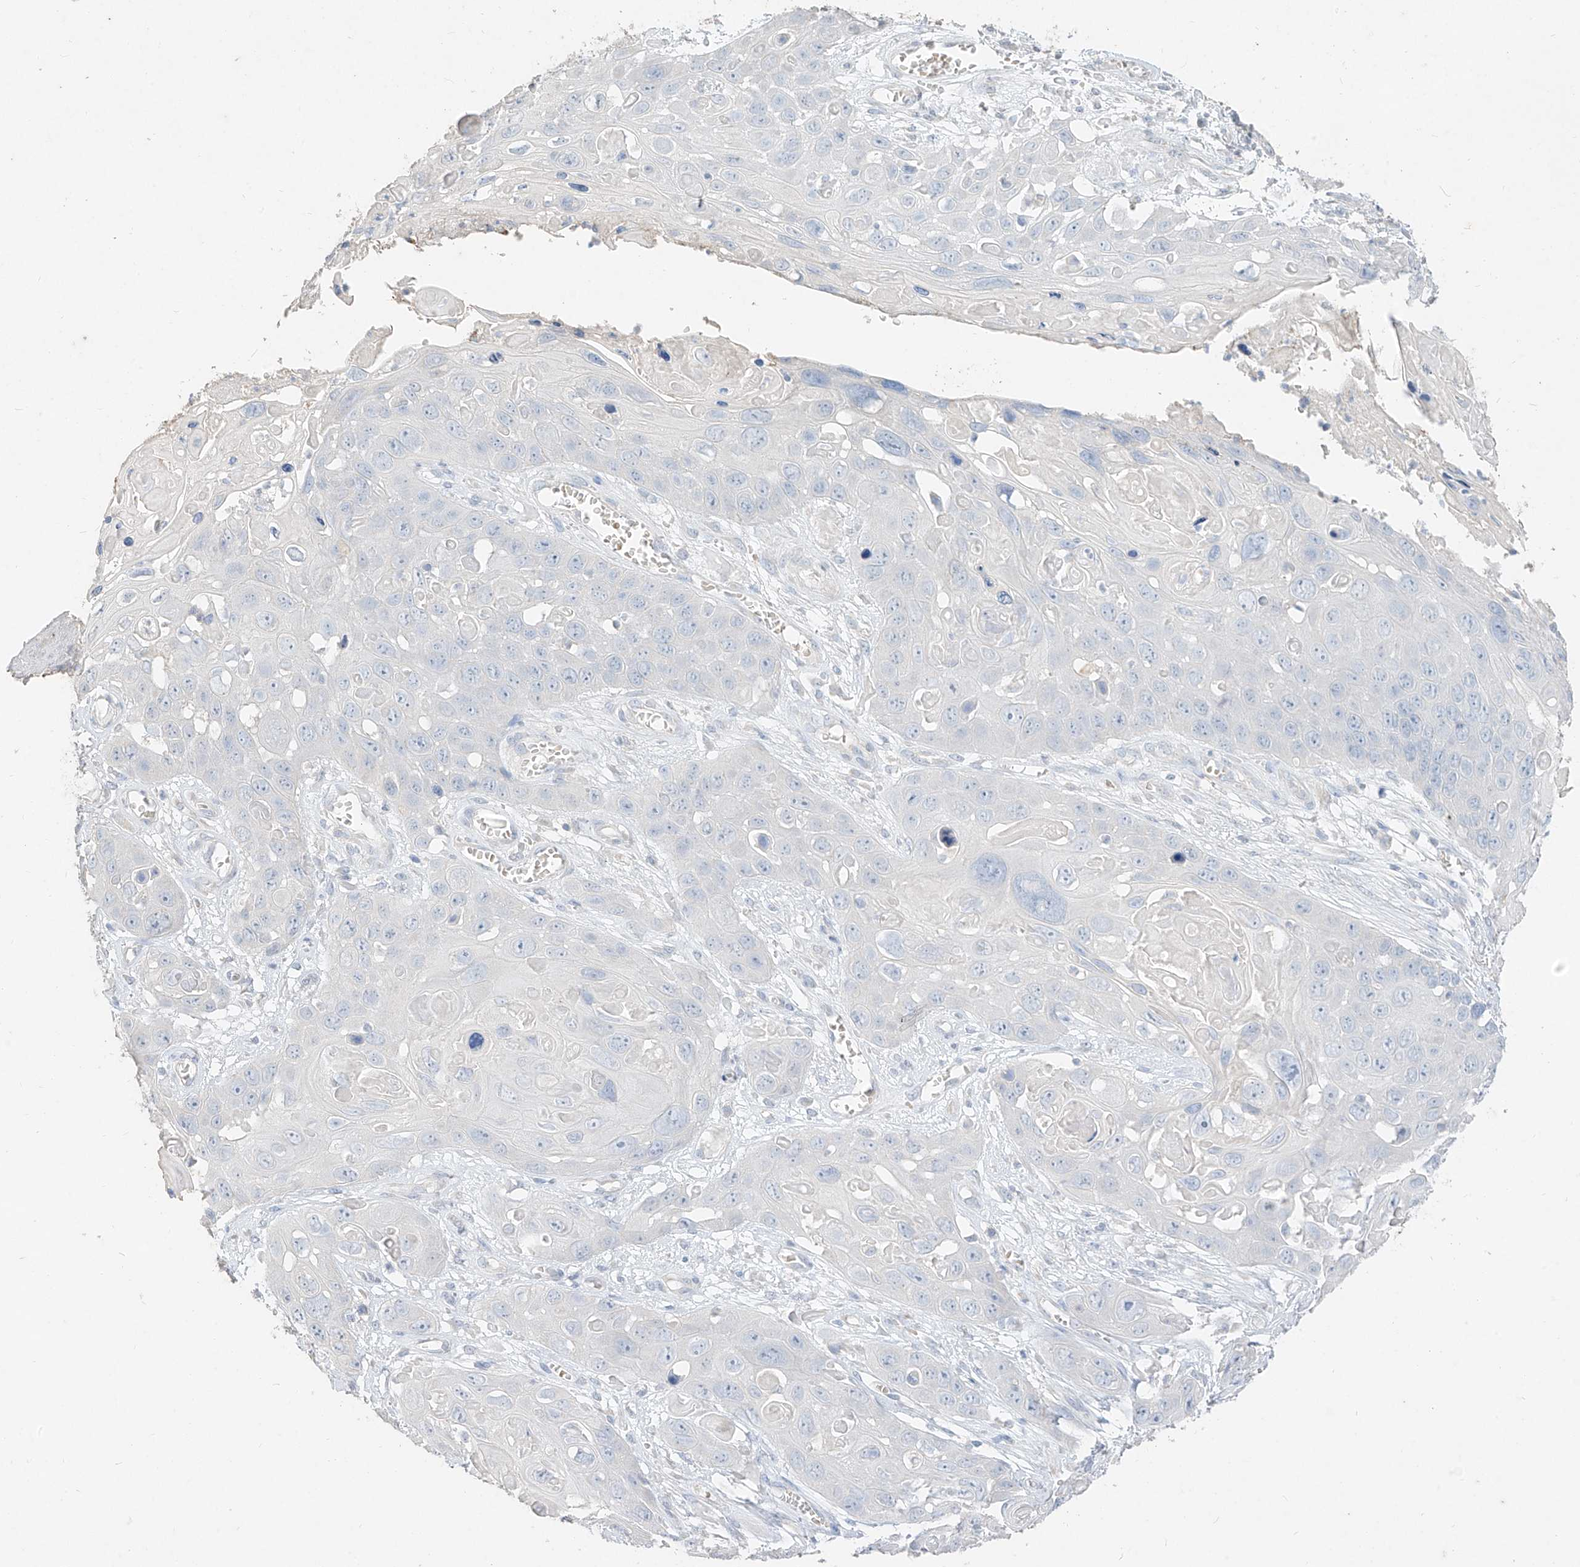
{"staining": {"intensity": "negative", "quantity": "none", "location": "none"}, "tissue": "skin cancer", "cell_type": "Tumor cells", "image_type": "cancer", "snomed": [{"axis": "morphology", "description": "Squamous cell carcinoma, NOS"}, {"axis": "topography", "description": "Skin"}], "caption": "IHC photomicrograph of squamous cell carcinoma (skin) stained for a protein (brown), which reveals no expression in tumor cells.", "gene": "ZZEF1", "patient": {"sex": "male", "age": 55}}